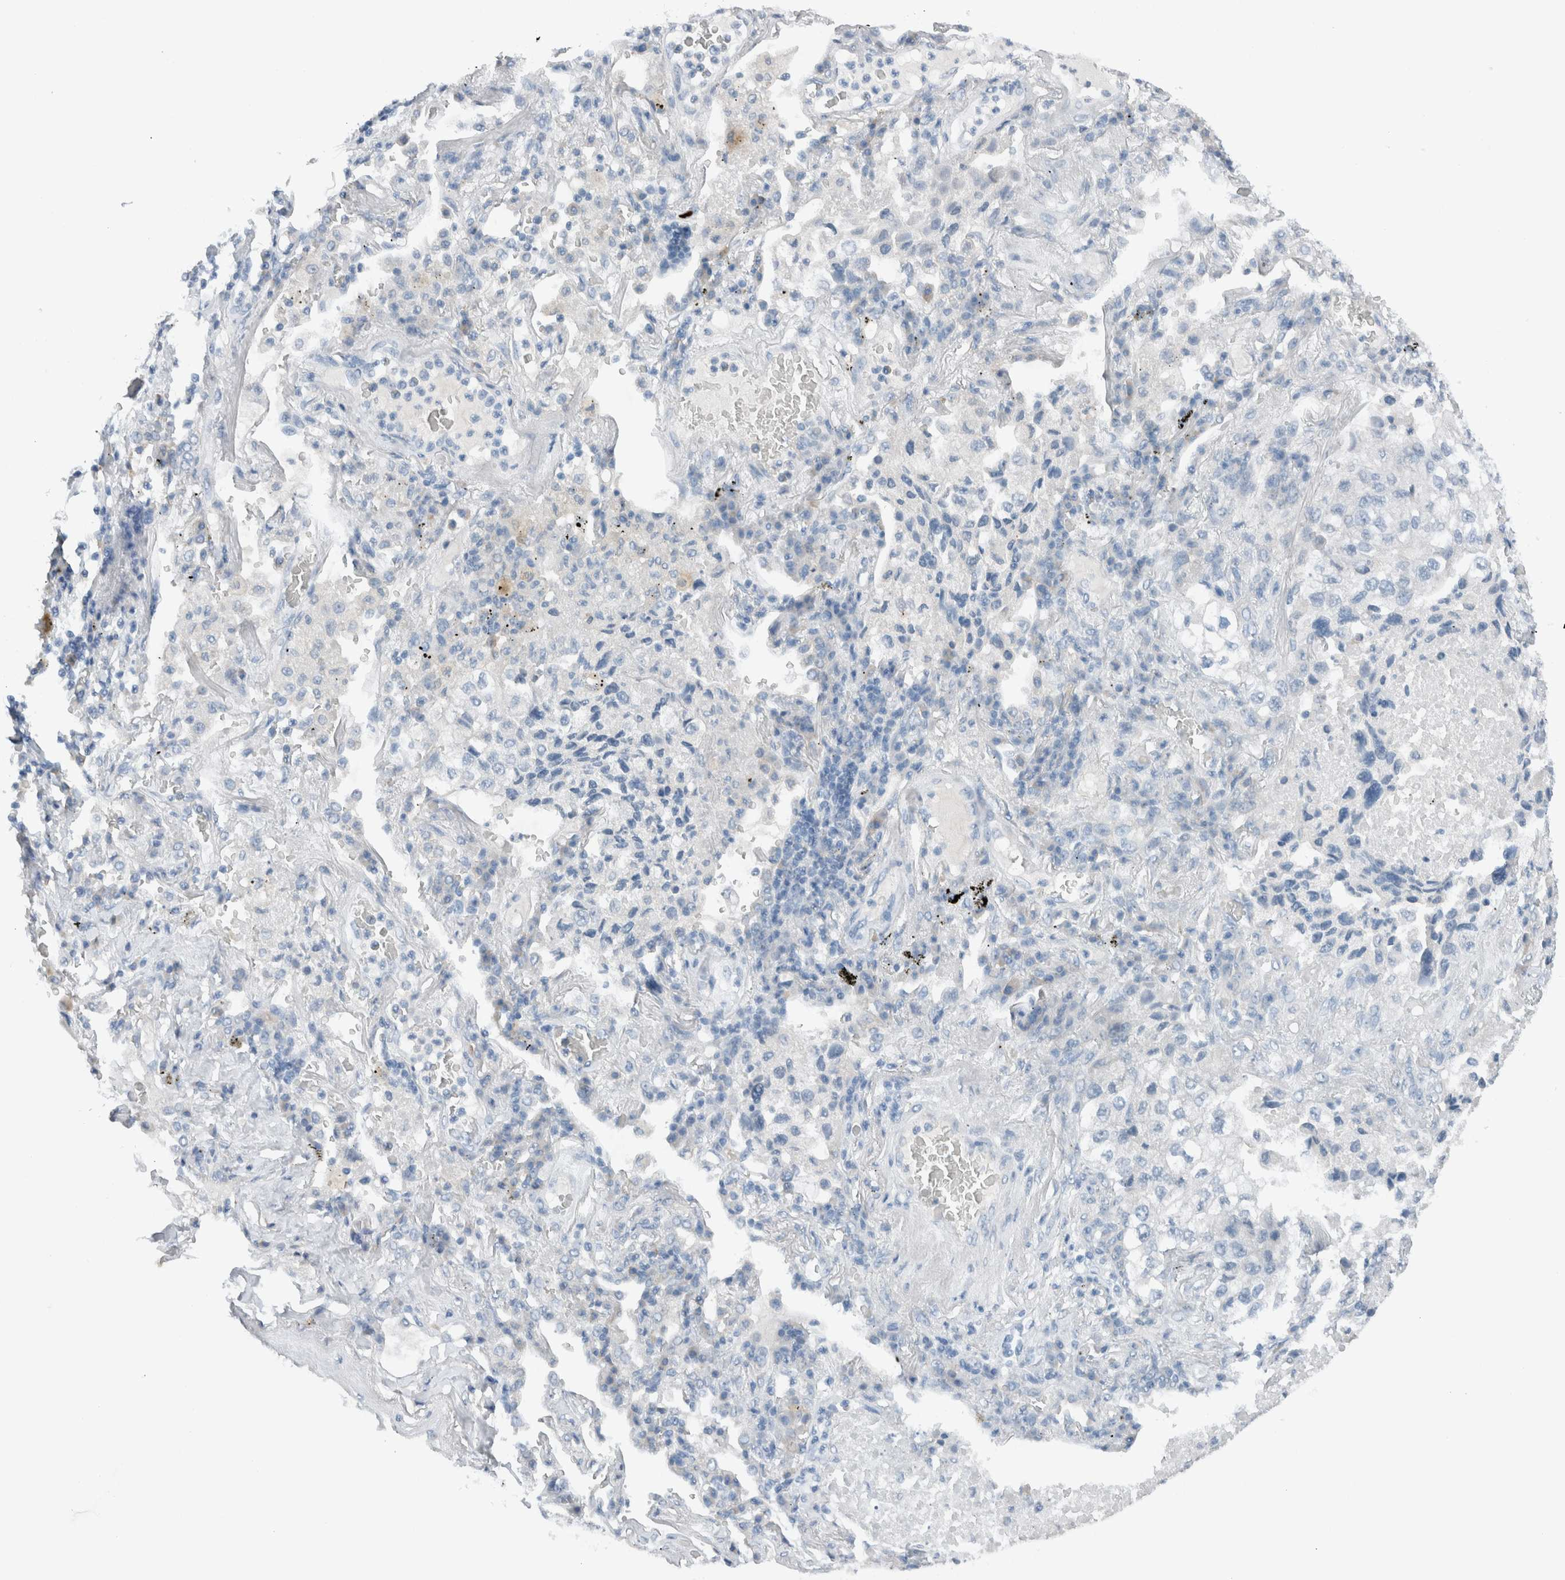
{"staining": {"intensity": "negative", "quantity": "none", "location": "none"}, "tissue": "lung cancer", "cell_type": "Tumor cells", "image_type": "cancer", "snomed": [{"axis": "morphology", "description": "Adenocarcinoma, NOS"}, {"axis": "topography", "description": "Lung"}], "caption": "High power microscopy image of an immunohistochemistry (IHC) micrograph of adenocarcinoma (lung), revealing no significant positivity in tumor cells.", "gene": "DUOX1", "patient": {"sex": "male", "age": 63}}